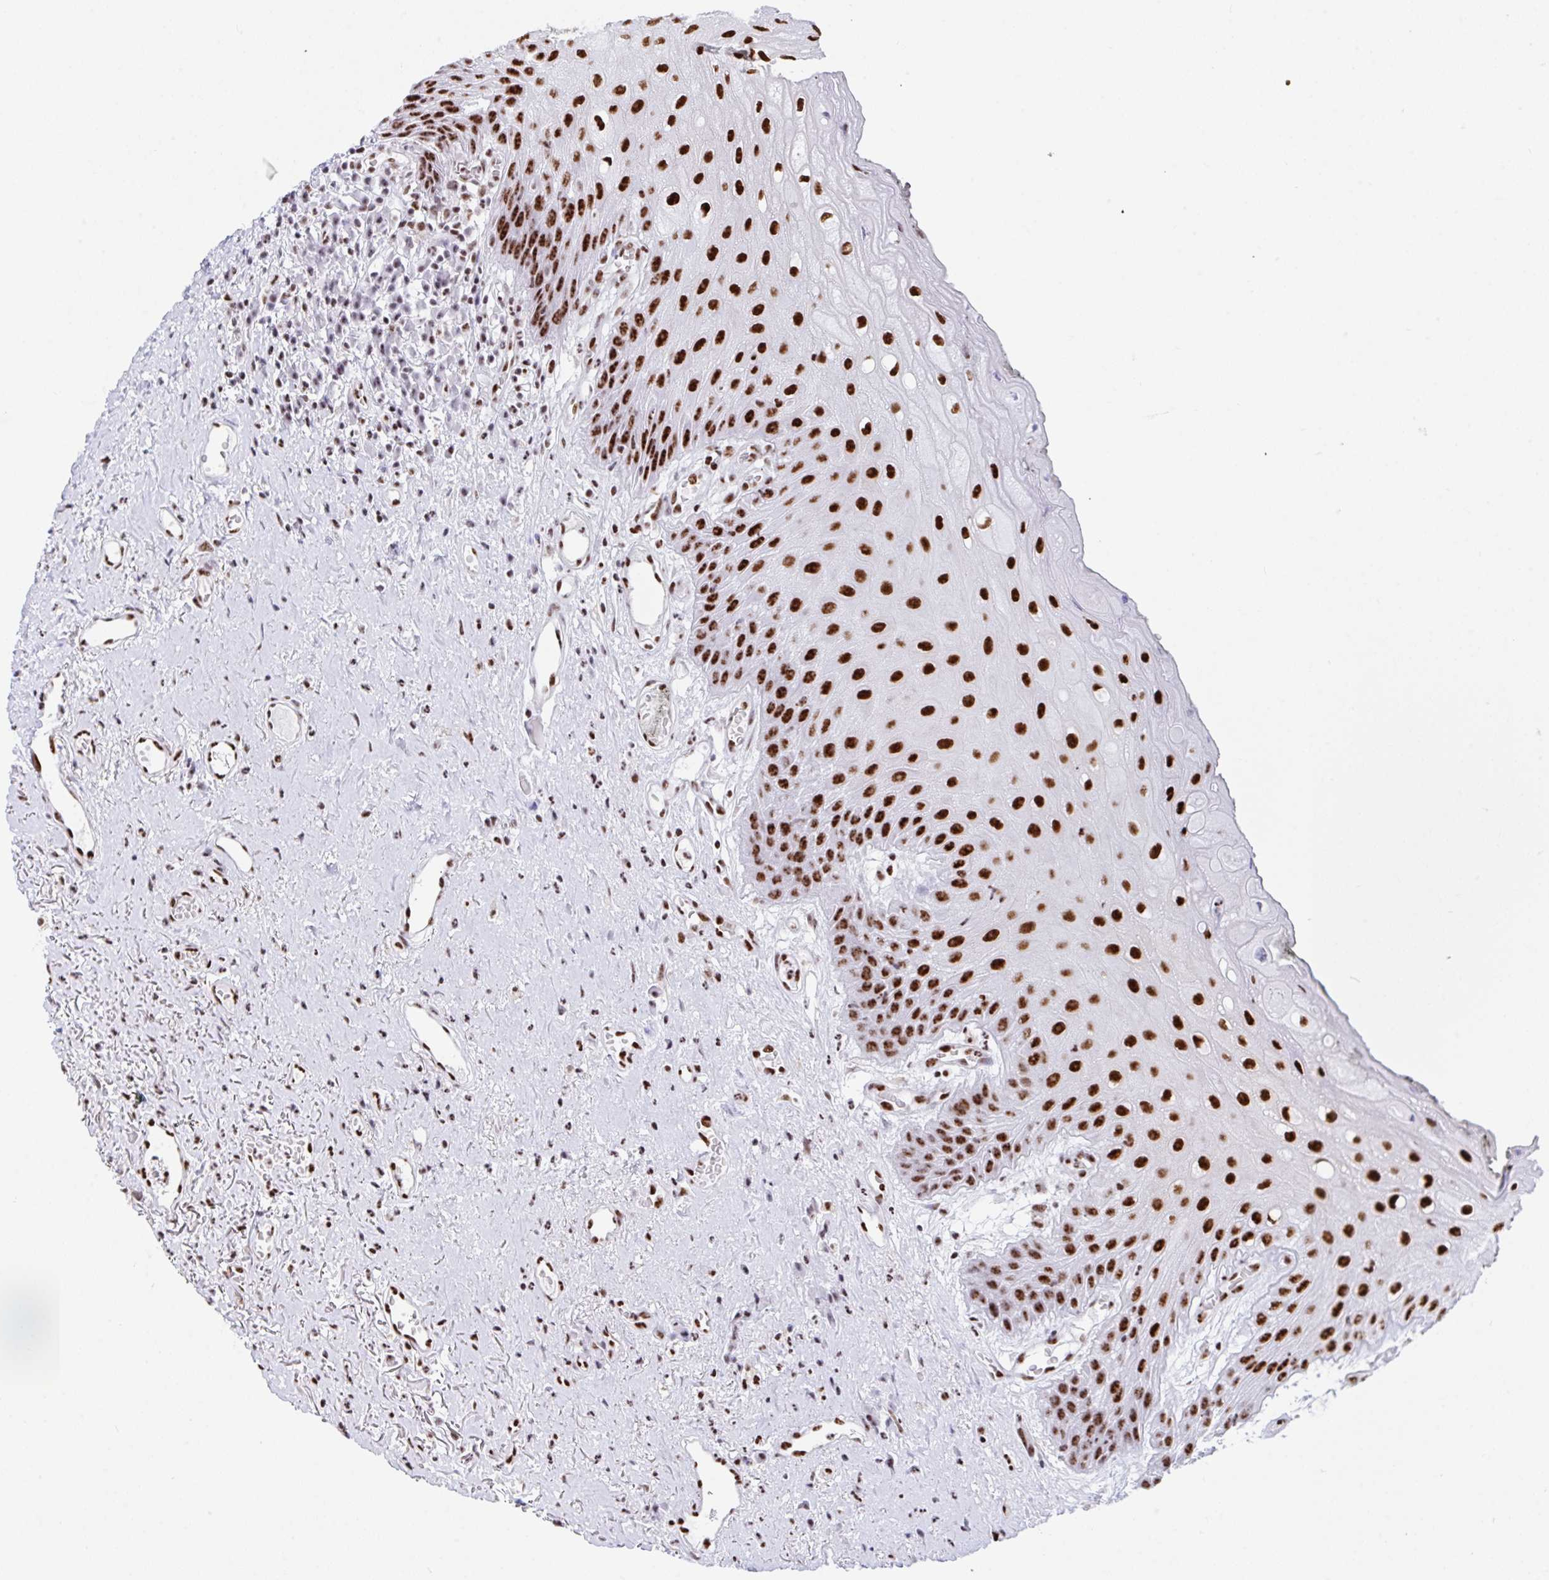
{"staining": {"intensity": "strong", "quantity": ">75%", "location": "nuclear"}, "tissue": "oral mucosa", "cell_type": "Squamous epithelial cells", "image_type": "normal", "snomed": [{"axis": "morphology", "description": "Normal tissue, NOS"}, {"axis": "morphology", "description": "Squamous cell carcinoma, NOS"}, {"axis": "topography", "description": "Oral tissue"}, {"axis": "topography", "description": "Peripheral nerve tissue"}, {"axis": "topography", "description": "Head-Neck"}], "caption": "Strong nuclear protein staining is identified in about >75% of squamous epithelial cells in oral mucosa. Nuclei are stained in blue.", "gene": "IKZF2", "patient": {"sex": "female", "age": 59}}